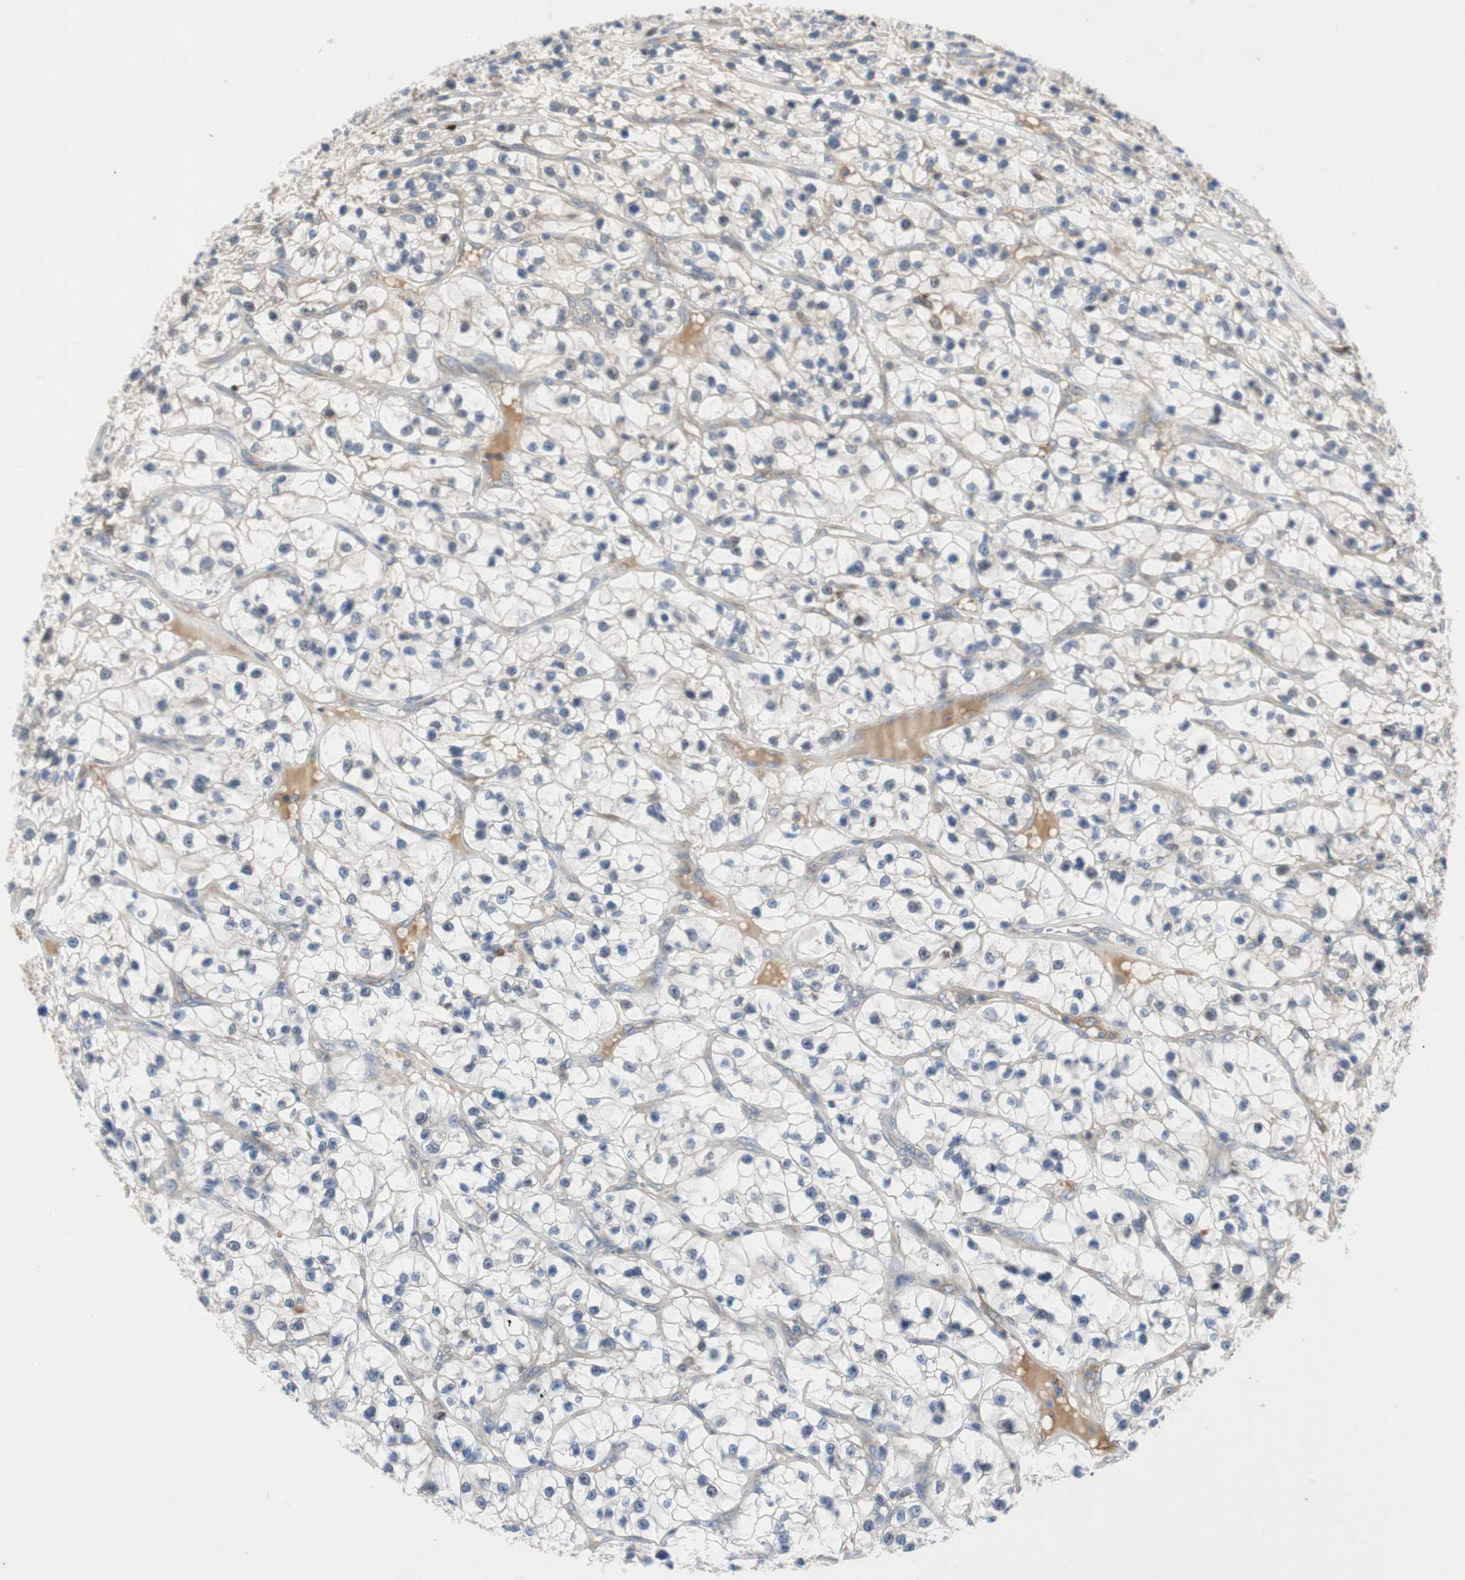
{"staining": {"intensity": "negative", "quantity": "none", "location": "none"}, "tissue": "renal cancer", "cell_type": "Tumor cells", "image_type": "cancer", "snomed": [{"axis": "morphology", "description": "Adenocarcinoma, NOS"}, {"axis": "topography", "description": "Kidney"}], "caption": "DAB (3,3'-diaminobenzidine) immunohistochemical staining of adenocarcinoma (renal) reveals no significant staining in tumor cells. (DAB (3,3'-diaminobenzidine) immunohistochemistry (IHC), high magnification).", "gene": "RELB", "patient": {"sex": "female", "age": 57}}